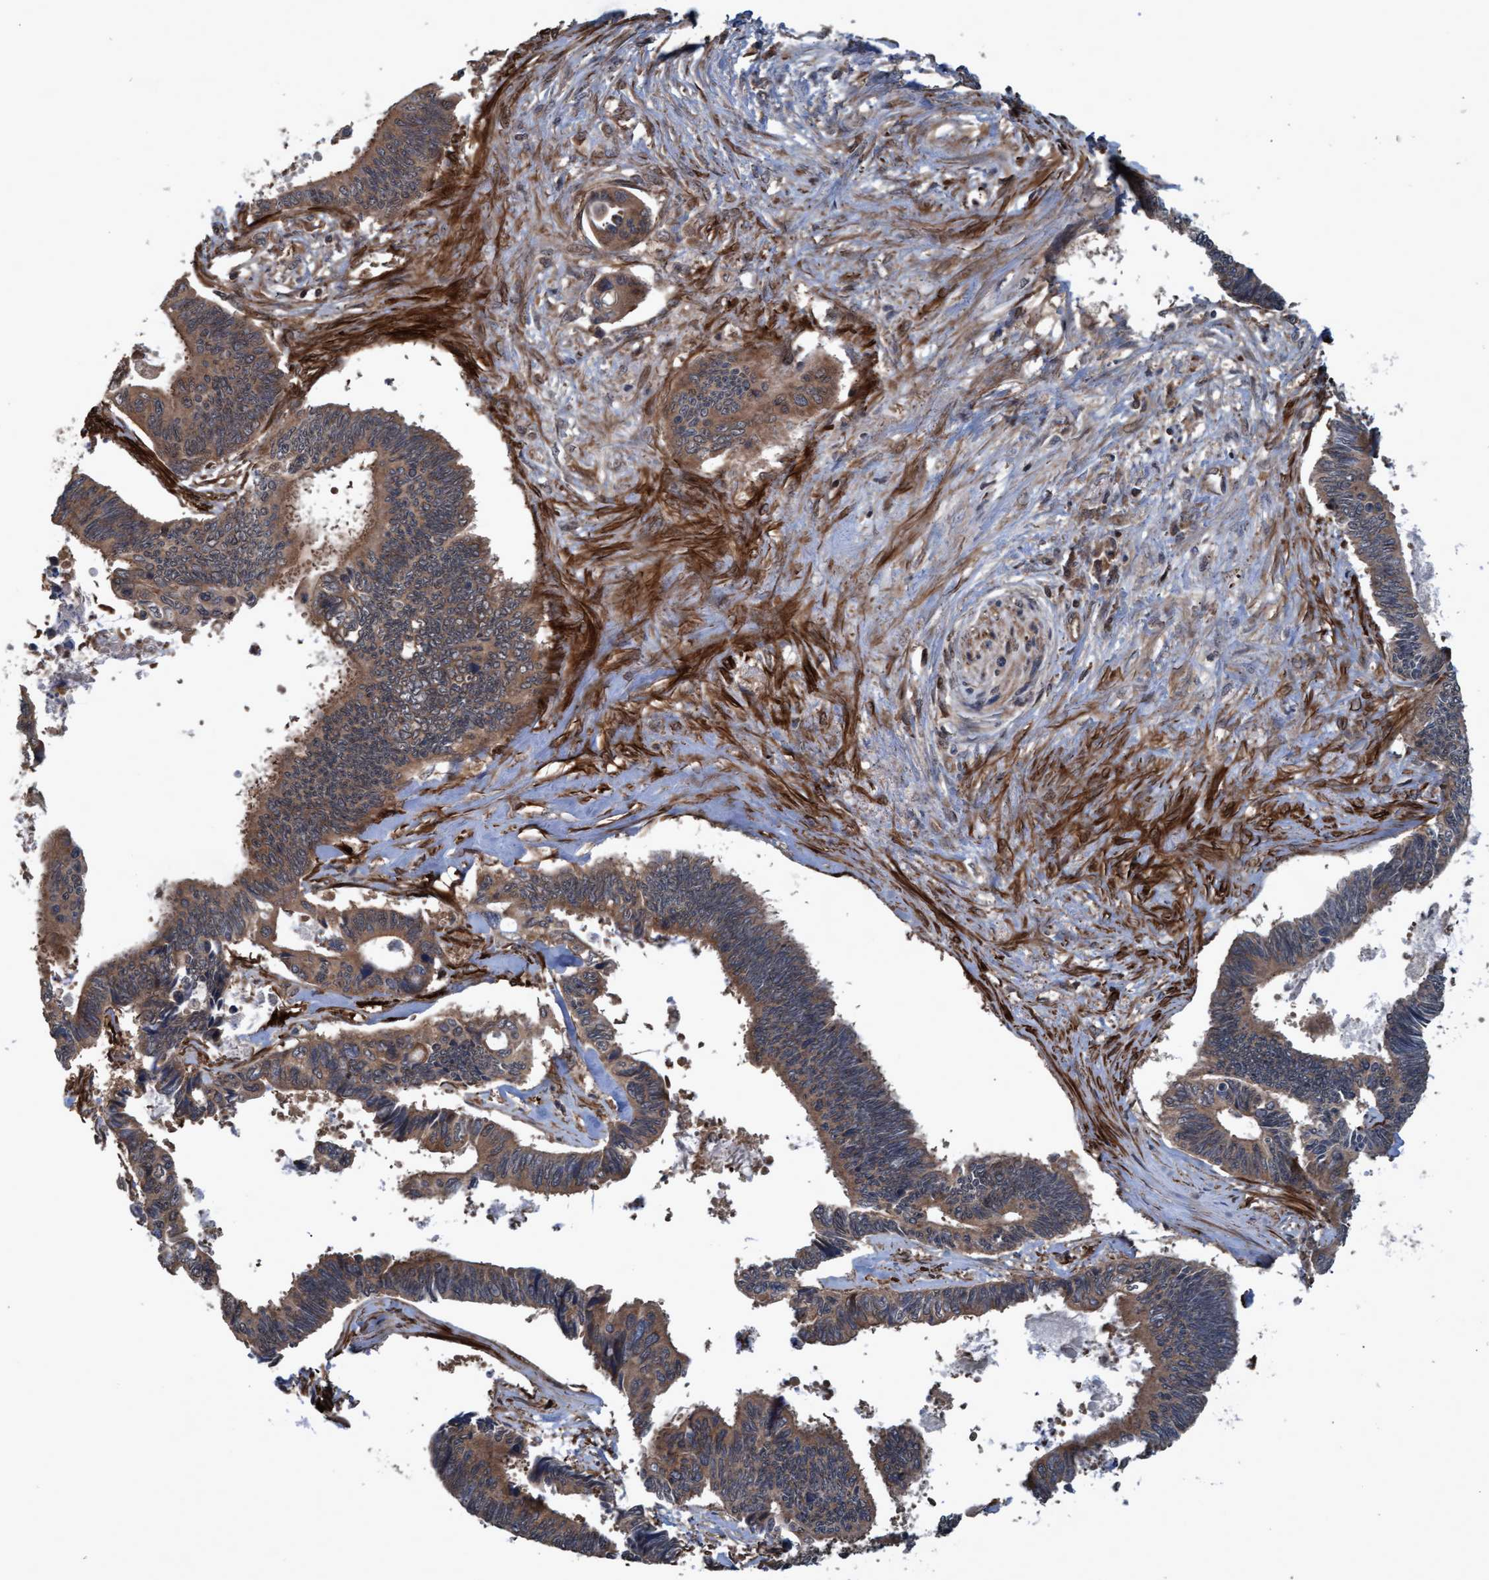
{"staining": {"intensity": "moderate", "quantity": ">75%", "location": "cytoplasmic/membranous"}, "tissue": "pancreatic cancer", "cell_type": "Tumor cells", "image_type": "cancer", "snomed": [{"axis": "morphology", "description": "Adenocarcinoma, NOS"}, {"axis": "topography", "description": "Pancreas"}], "caption": "This image shows immunohistochemistry (IHC) staining of adenocarcinoma (pancreatic), with medium moderate cytoplasmic/membranous positivity in about >75% of tumor cells.", "gene": "GGT6", "patient": {"sex": "female", "age": 70}}